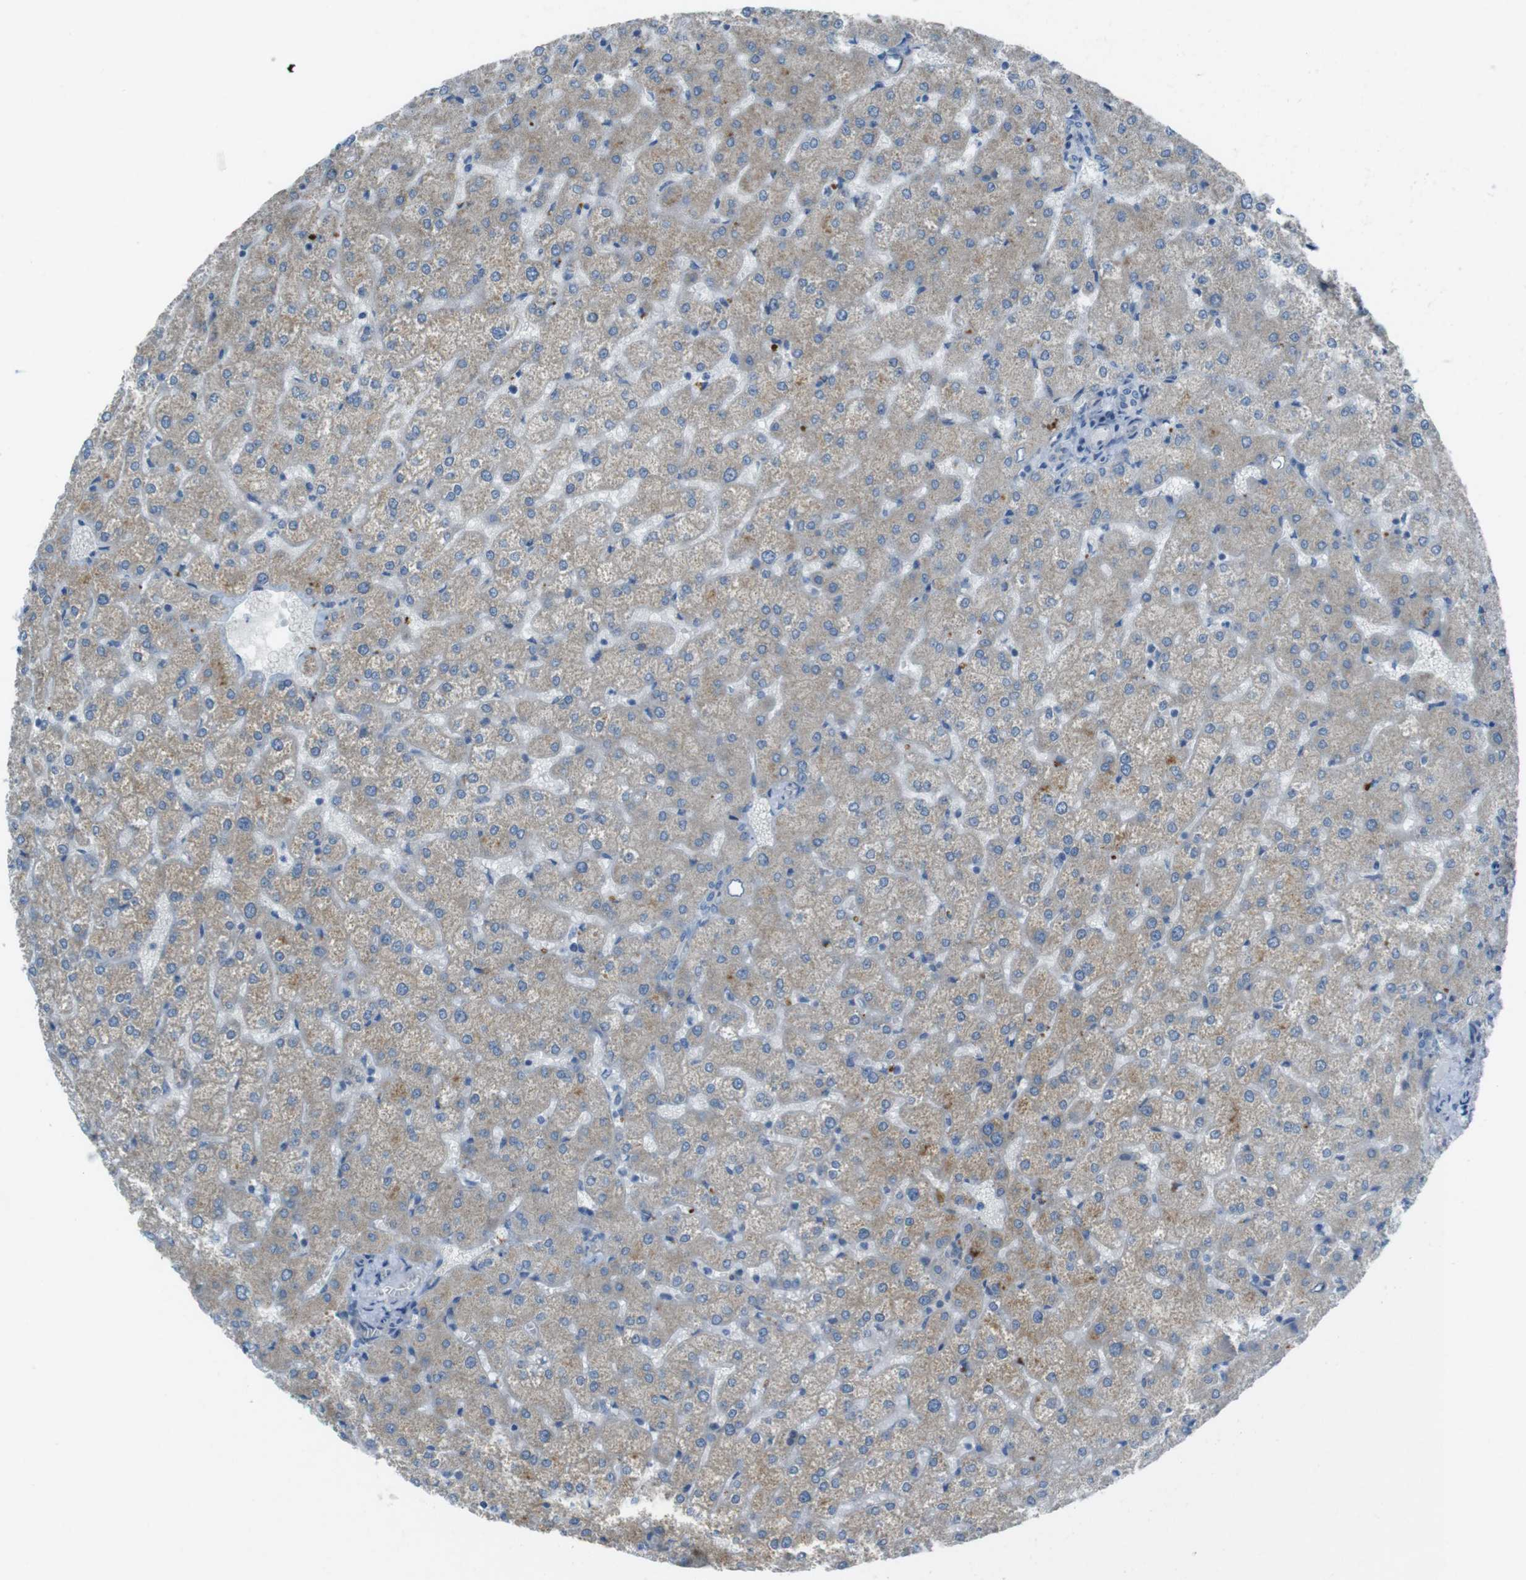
{"staining": {"intensity": "negative", "quantity": "none", "location": "none"}, "tissue": "liver", "cell_type": "Cholangiocytes", "image_type": "normal", "snomed": [{"axis": "morphology", "description": "Normal tissue, NOS"}, {"axis": "topography", "description": "Liver"}], "caption": "High magnification brightfield microscopy of unremarkable liver stained with DAB (3,3'-diaminobenzidine) (brown) and counterstained with hematoxylin (blue): cholangiocytes show no significant positivity. (Stains: DAB immunohistochemistry (IHC) with hematoxylin counter stain, Microscopy: brightfield microscopy at high magnification).", "gene": "TMEM41B", "patient": {"sex": "female", "age": 32}}